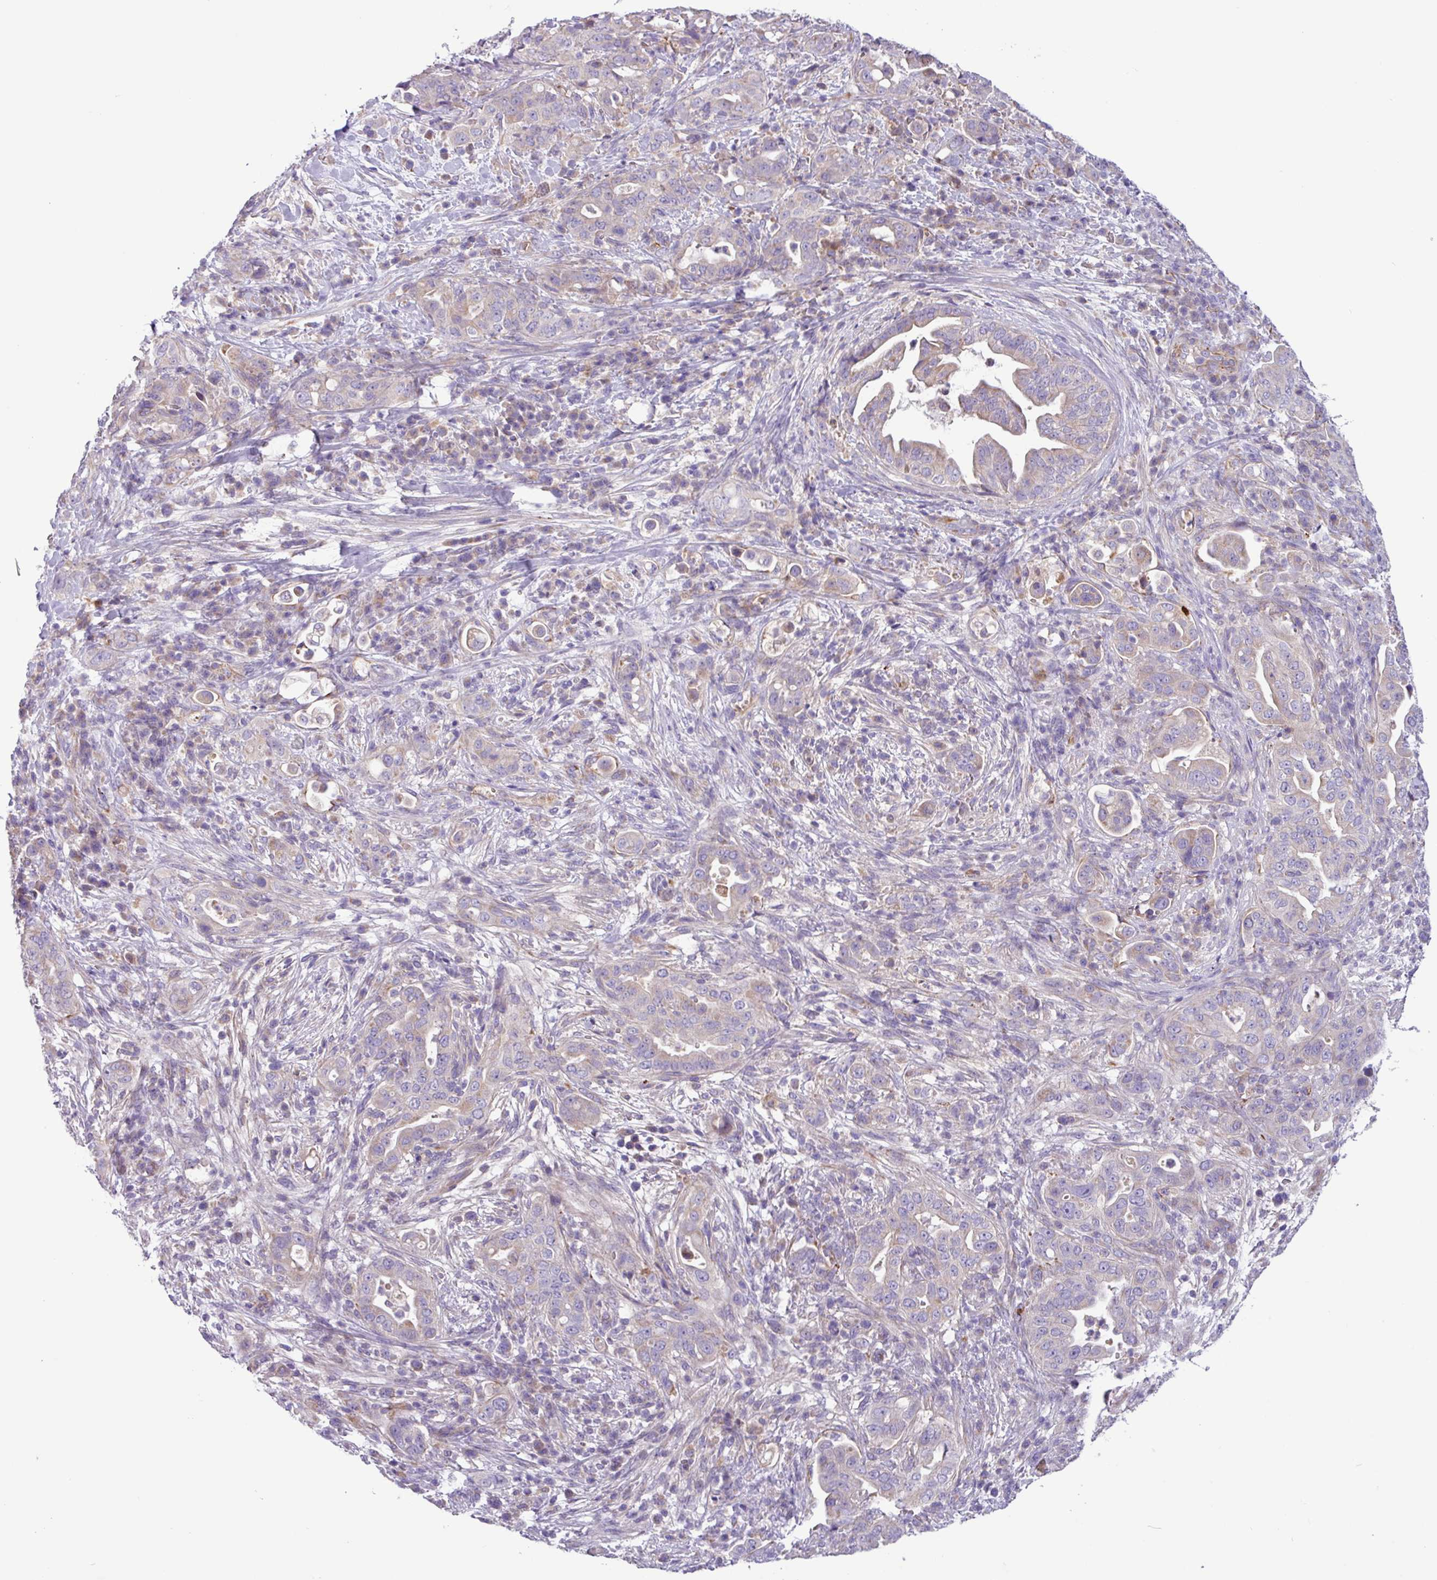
{"staining": {"intensity": "weak", "quantity": "<25%", "location": "cytoplasmic/membranous"}, "tissue": "pancreatic cancer", "cell_type": "Tumor cells", "image_type": "cancer", "snomed": [{"axis": "morphology", "description": "Normal tissue, NOS"}, {"axis": "morphology", "description": "Adenocarcinoma, NOS"}, {"axis": "topography", "description": "Lymph node"}, {"axis": "topography", "description": "Pancreas"}], "caption": "The histopathology image reveals no significant positivity in tumor cells of pancreatic cancer (adenocarcinoma).", "gene": "MRM2", "patient": {"sex": "female", "age": 67}}